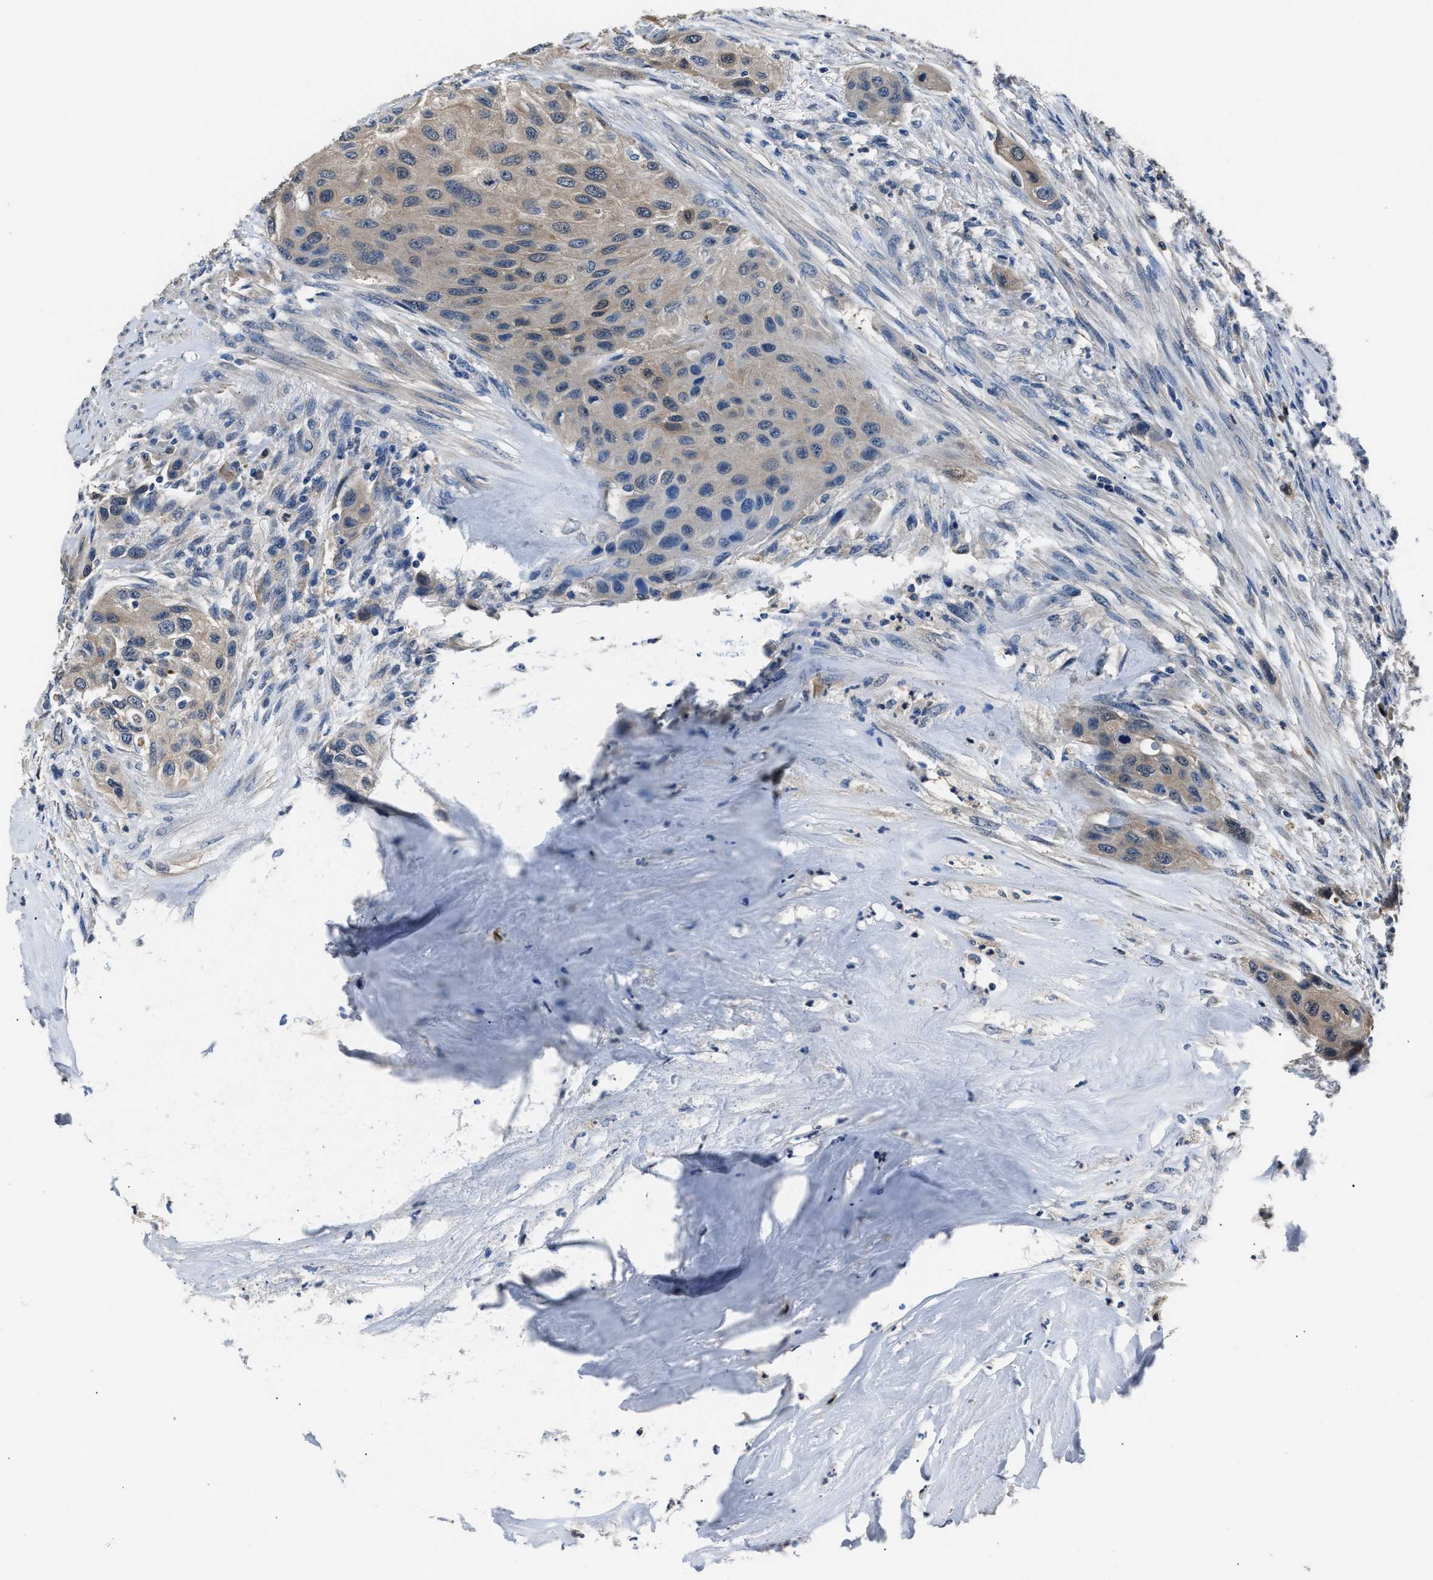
{"staining": {"intensity": "weak", "quantity": ">75%", "location": "cytoplasmic/membranous"}, "tissue": "urothelial cancer", "cell_type": "Tumor cells", "image_type": "cancer", "snomed": [{"axis": "morphology", "description": "Urothelial carcinoma, High grade"}, {"axis": "topography", "description": "Urinary bladder"}], "caption": "A low amount of weak cytoplasmic/membranous expression is appreciated in about >75% of tumor cells in high-grade urothelial carcinoma tissue.", "gene": "GSTP1", "patient": {"sex": "female", "age": 56}}